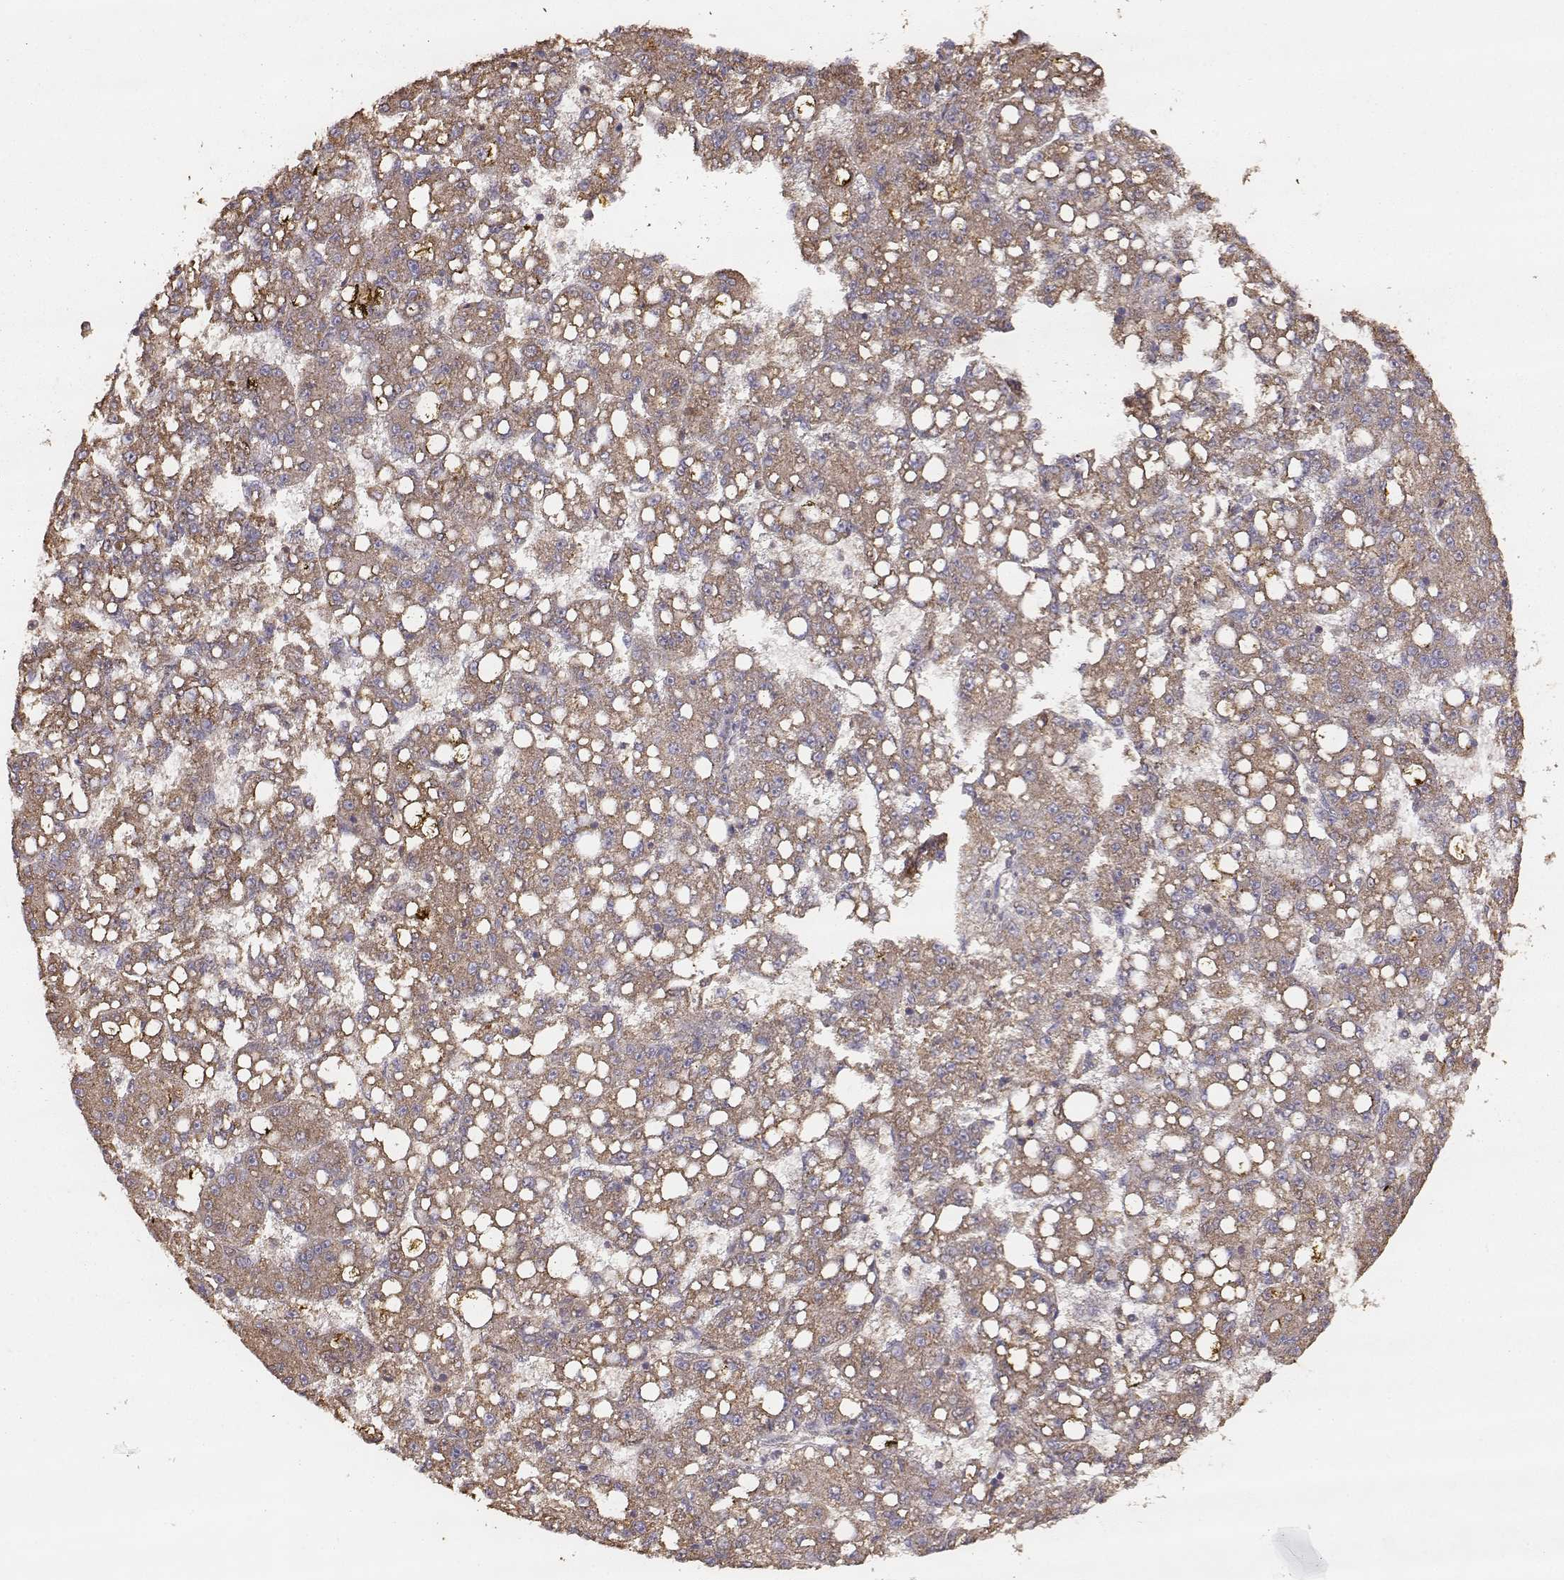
{"staining": {"intensity": "moderate", "quantity": ">75%", "location": "cytoplasmic/membranous"}, "tissue": "liver cancer", "cell_type": "Tumor cells", "image_type": "cancer", "snomed": [{"axis": "morphology", "description": "Carcinoma, Hepatocellular, NOS"}, {"axis": "topography", "description": "Liver"}], "caption": "Immunohistochemical staining of human liver hepatocellular carcinoma displays medium levels of moderate cytoplasmic/membranous protein expression in about >75% of tumor cells.", "gene": "TARS3", "patient": {"sex": "female", "age": 65}}